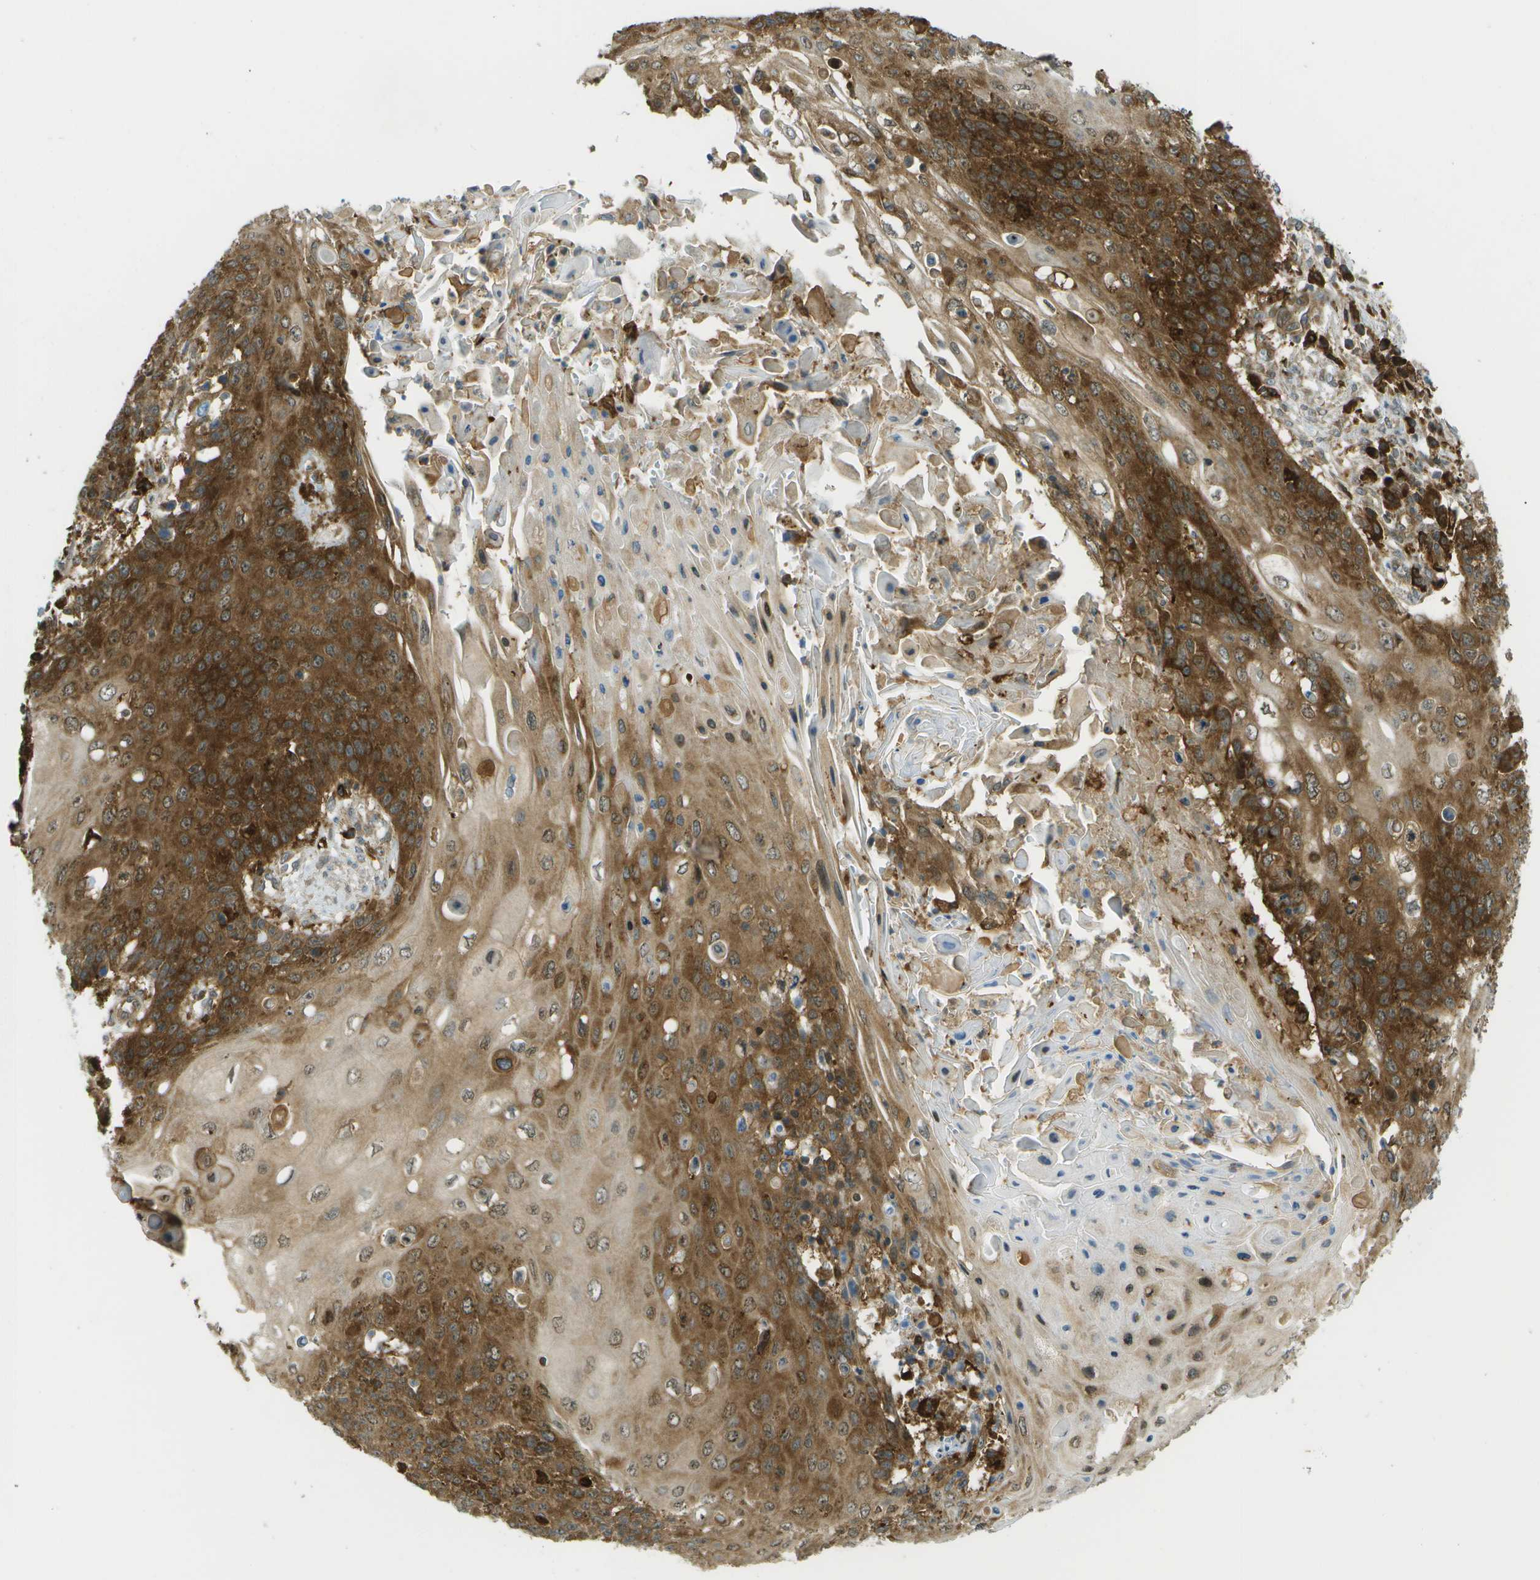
{"staining": {"intensity": "moderate", "quantity": ">75%", "location": "cytoplasmic/membranous"}, "tissue": "cervical cancer", "cell_type": "Tumor cells", "image_type": "cancer", "snomed": [{"axis": "morphology", "description": "Squamous cell carcinoma, NOS"}, {"axis": "topography", "description": "Cervix"}], "caption": "Immunohistochemistry (IHC) (DAB) staining of cervical cancer (squamous cell carcinoma) displays moderate cytoplasmic/membranous protein expression in approximately >75% of tumor cells. The staining was performed using DAB, with brown indicating positive protein expression. Nuclei are stained blue with hematoxylin.", "gene": "TMTC1", "patient": {"sex": "female", "age": 39}}